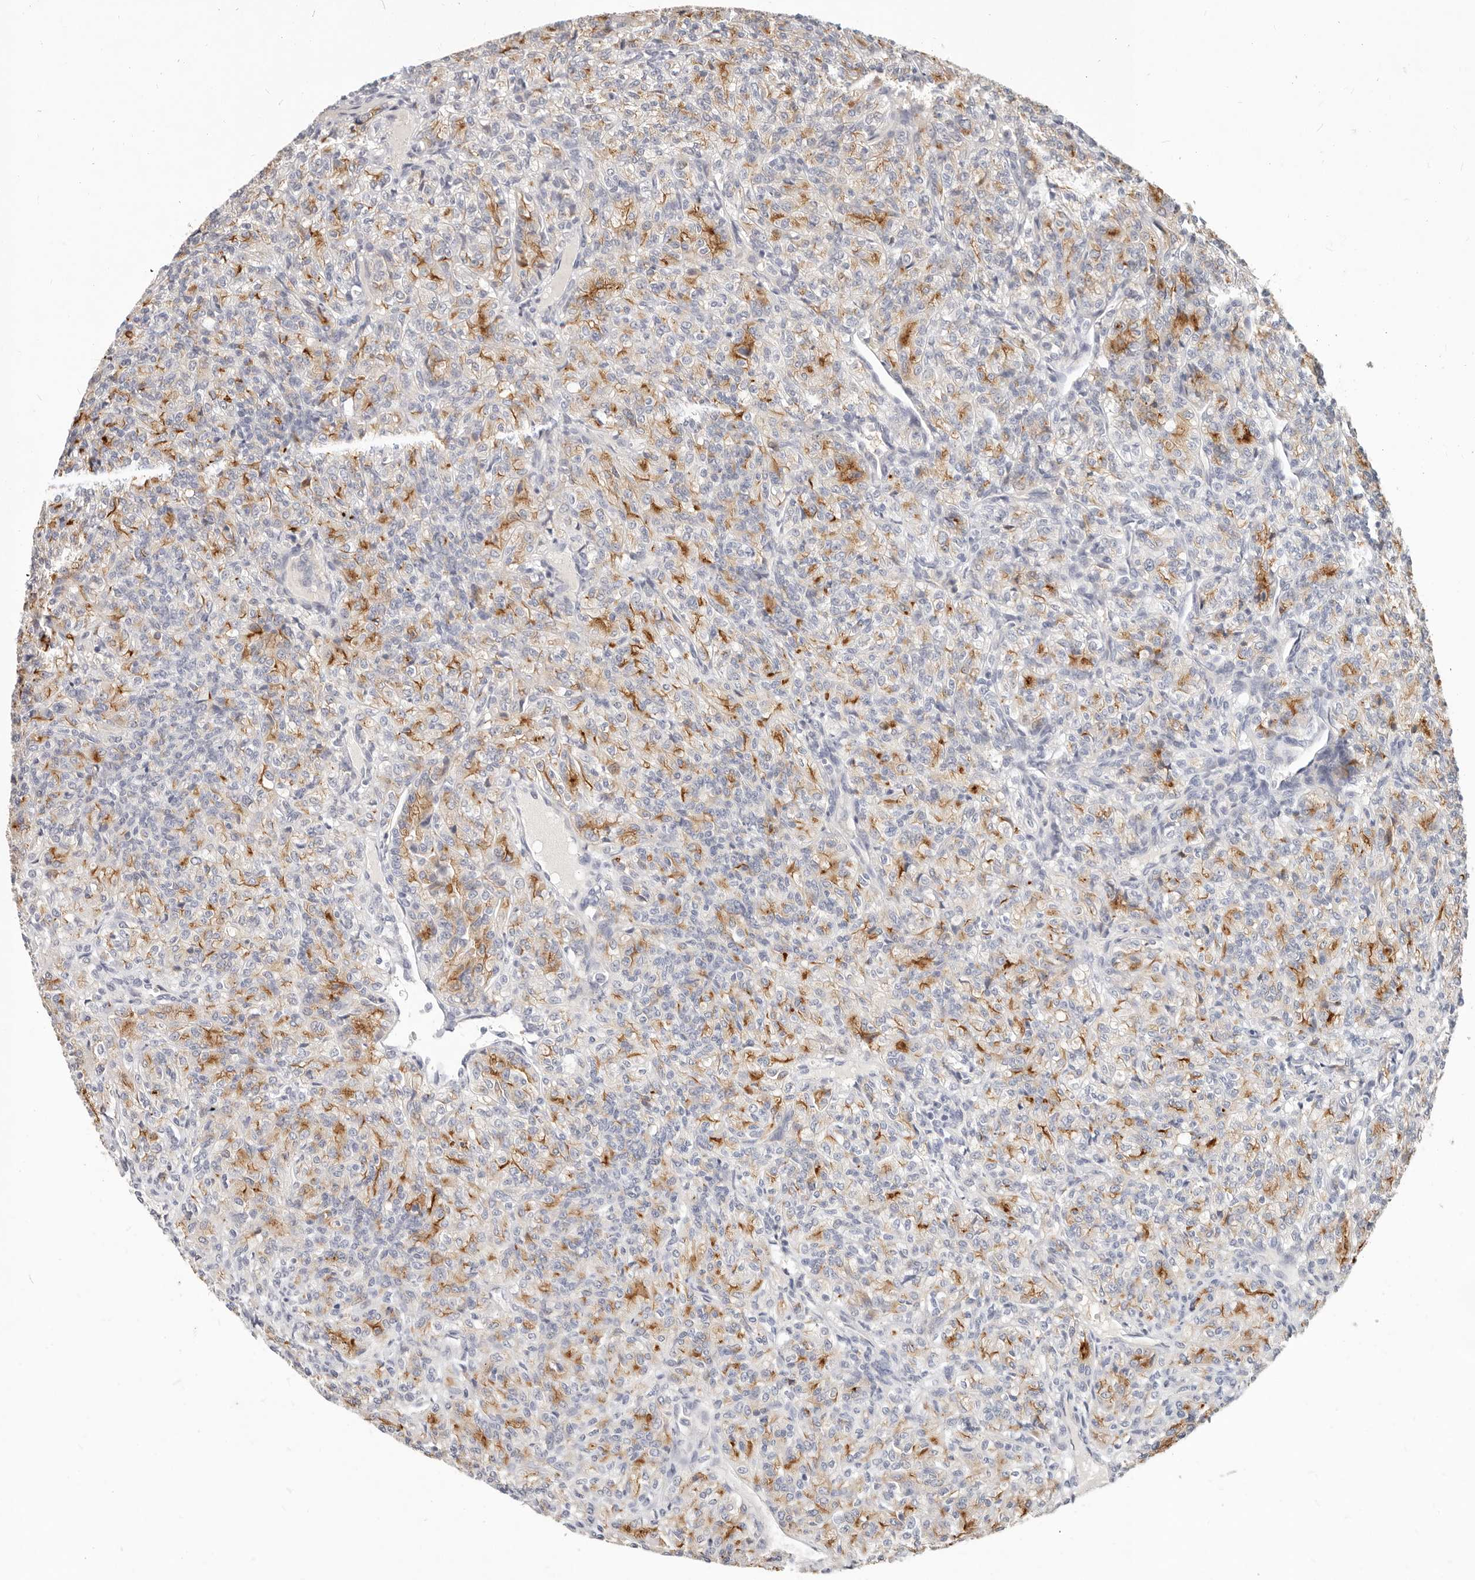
{"staining": {"intensity": "moderate", "quantity": "25%-75%", "location": "cytoplasmic/membranous"}, "tissue": "renal cancer", "cell_type": "Tumor cells", "image_type": "cancer", "snomed": [{"axis": "morphology", "description": "Adenocarcinoma, NOS"}, {"axis": "topography", "description": "Kidney"}], "caption": "Immunohistochemistry histopathology image of neoplastic tissue: adenocarcinoma (renal) stained using immunohistochemistry (IHC) demonstrates medium levels of moderate protein expression localized specifically in the cytoplasmic/membranous of tumor cells, appearing as a cytoplasmic/membranous brown color.", "gene": "TMEM63B", "patient": {"sex": "male", "age": 77}}